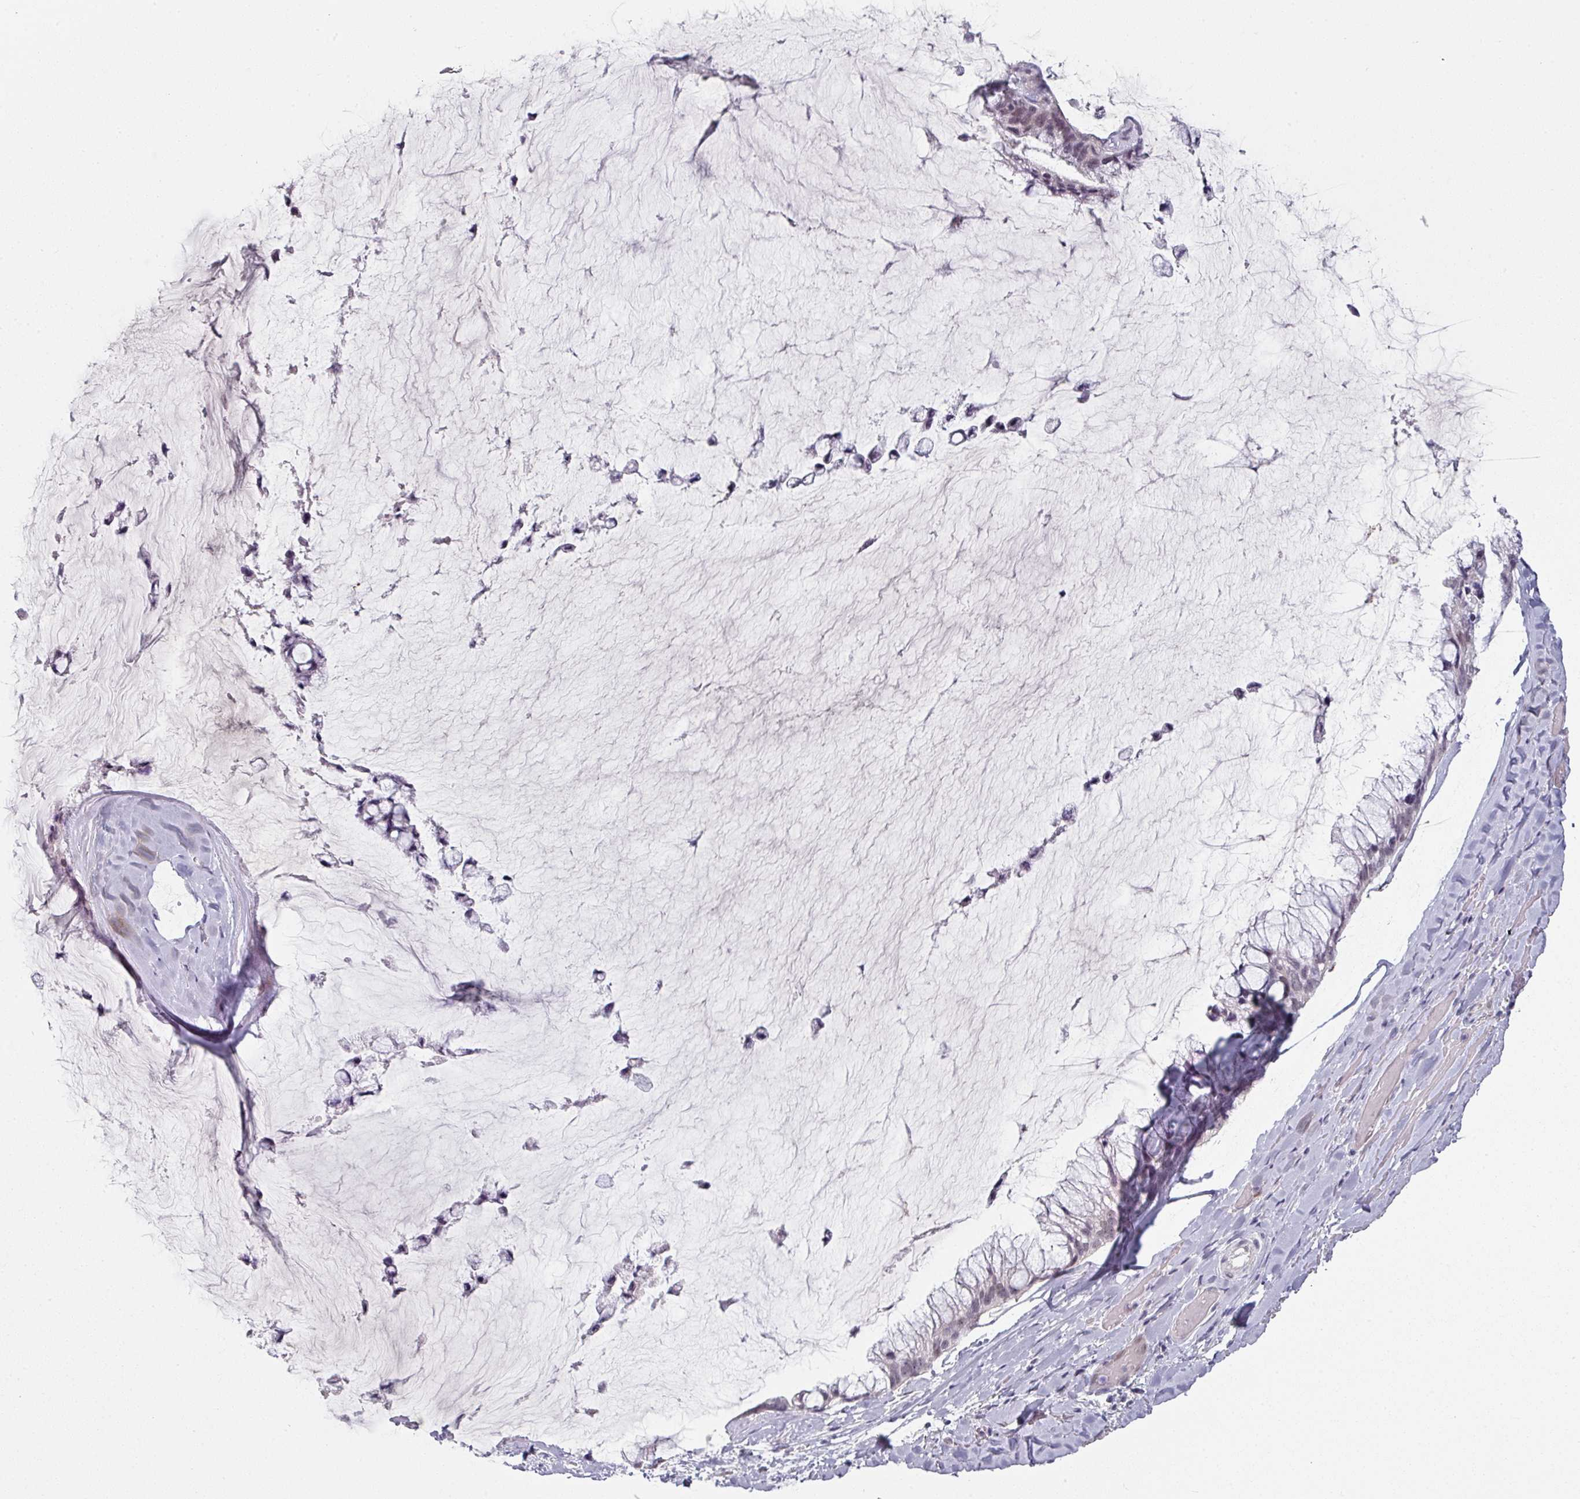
{"staining": {"intensity": "weak", "quantity": "25%-75%", "location": "nuclear"}, "tissue": "ovarian cancer", "cell_type": "Tumor cells", "image_type": "cancer", "snomed": [{"axis": "morphology", "description": "Cystadenocarcinoma, mucinous, NOS"}, {"axis": "topography", "description": "Ovary"}], "caption": "Weak nuclear positivity is present in approximately 25%-75% of tumor cells in ovarian mucinous cystadenocarcinoma.", "gene": "ELK1", "patient": {"sex": "female", "age": 39}}